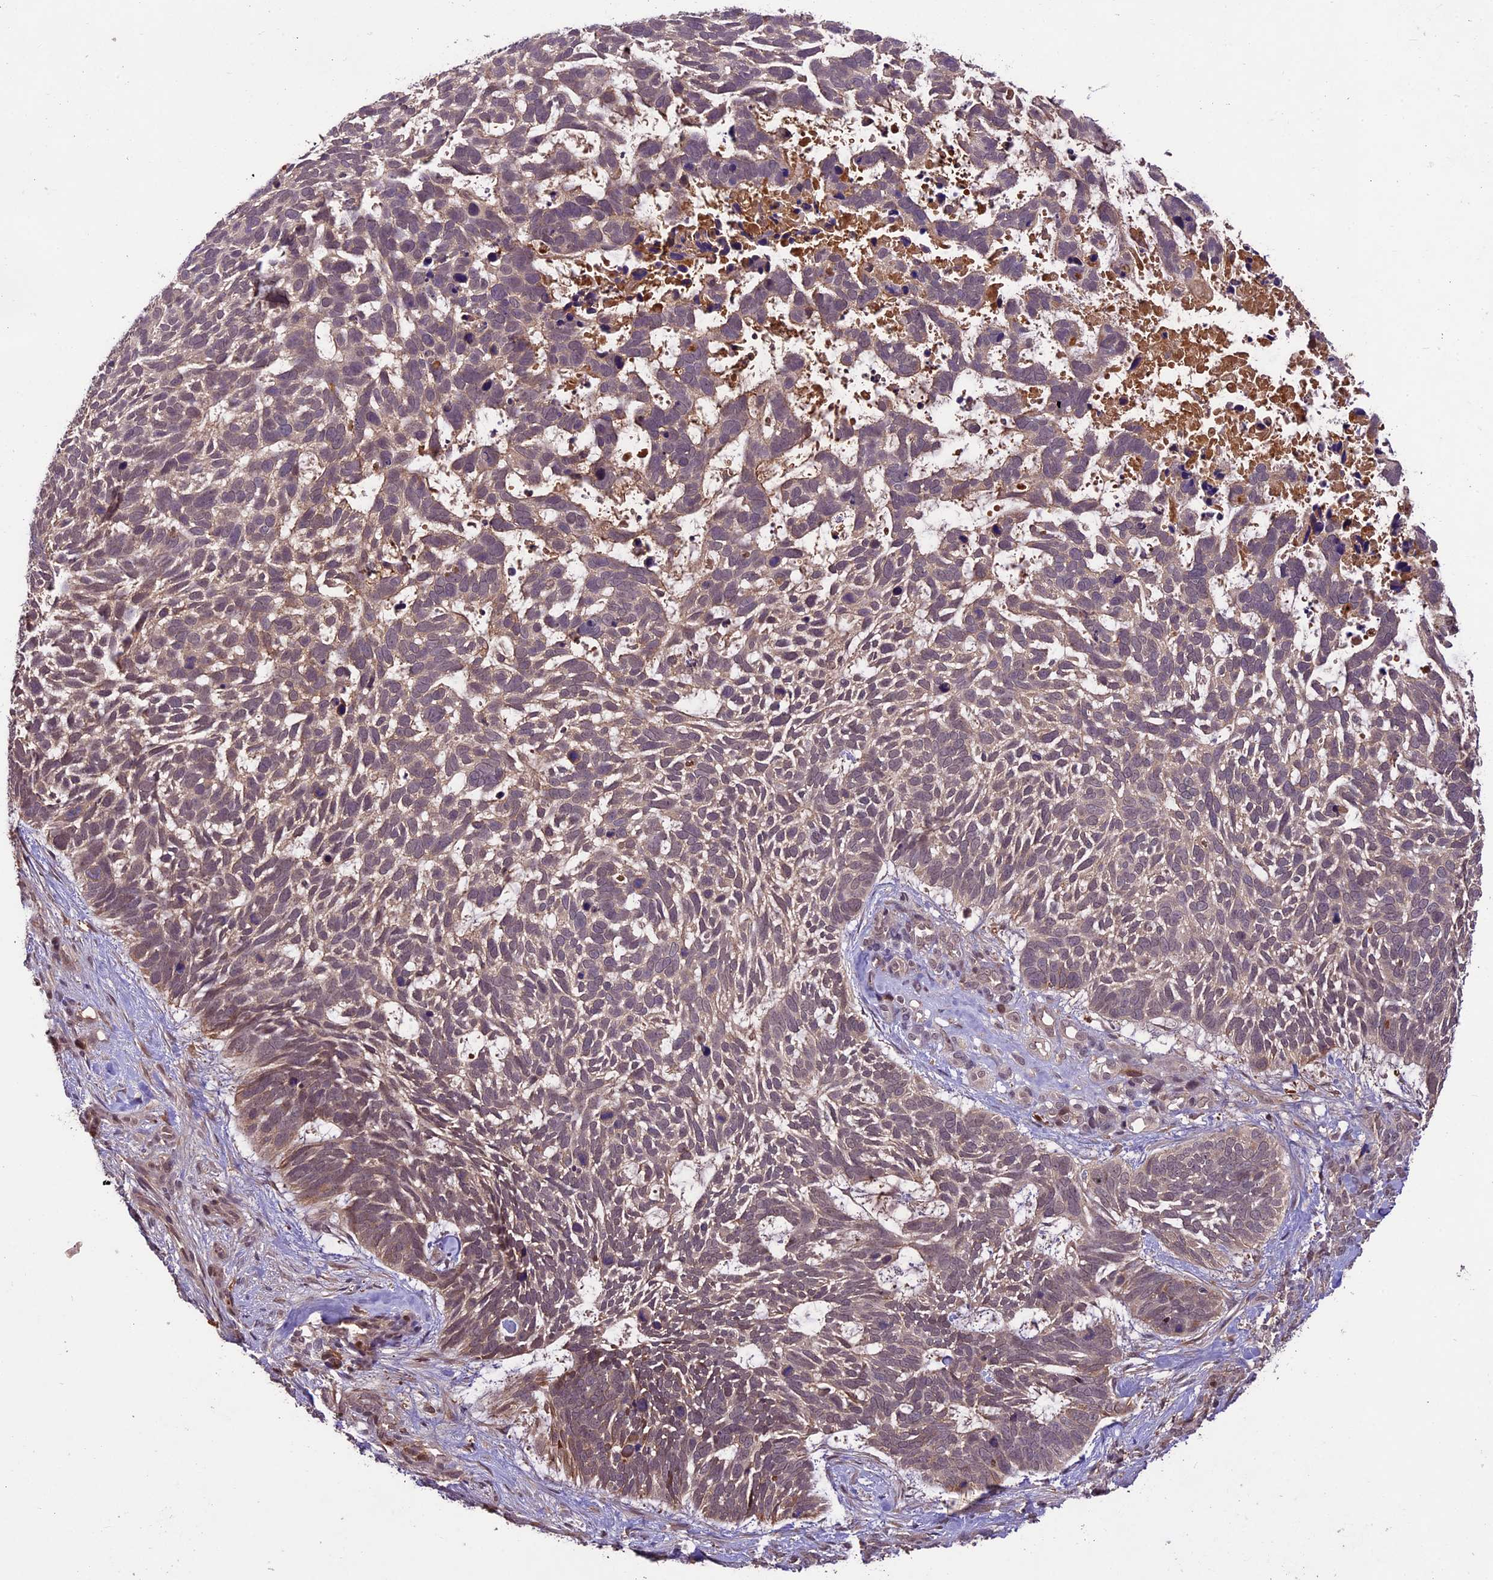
{"staining": {"intensity": "moderate", "quantity": "25%-75%", "location": "cytoplasmic/membranous"}, "tissue": "skin cancer", "cell_type": "Tumor cells", "image_type": "cancer", "snomed": [{"axis": "morphology", "description": "Basal cell carcinoma"}, {"axis": "topography", "description": "Skin"}], "caption": "This micrograph reveals skin cancer stained with immunohistochemistry (IHC) to label a protein in brown. The cytoplasmic/membranous of tumor cells show moderate positivity for the protein. Nuclei are counter-stained blue.", "gene": "ATP10A", "patient": {"sex": "male", "age": 88}}